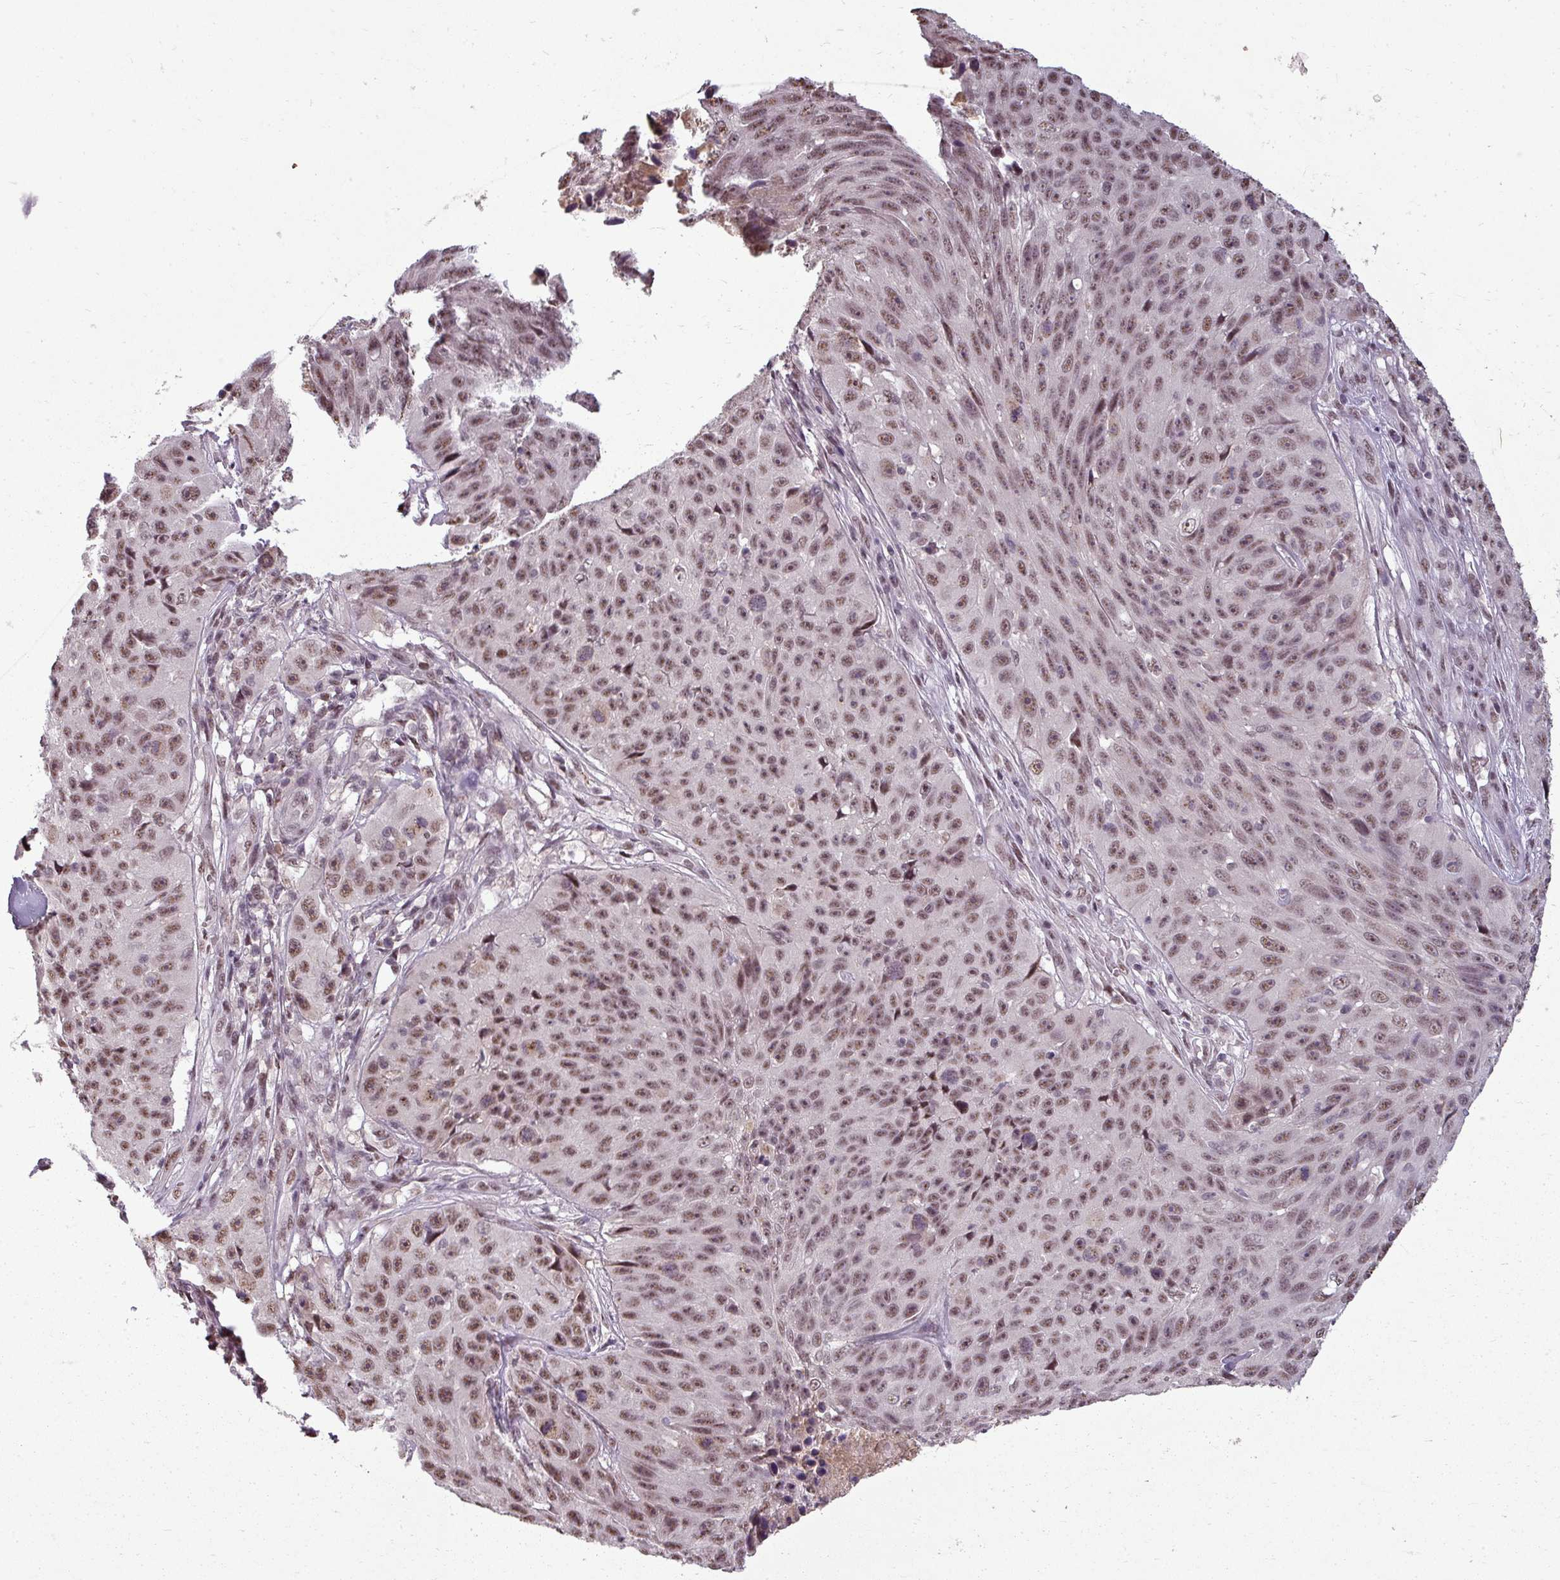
{"staining": {"intensity": "moderate", "quantity": ">75%", "location": "nuclear"}, "tissue": "skin cancer", "cell_type": "Tumor cells", "image_type": "cancer", "snomed": [{"axis": "morphology", "description": "Squamous cell carcinoma, NOS"}, {"axis": "topography", "description": "Skin"}], "caption": "Brown immunohistochemical staining in skin cancer demonstrates moderate nuclear positivity in approximately >75% of tumor cells.", "gene": "BCAS3", "patient": {"sex": "female", "age": 87}}